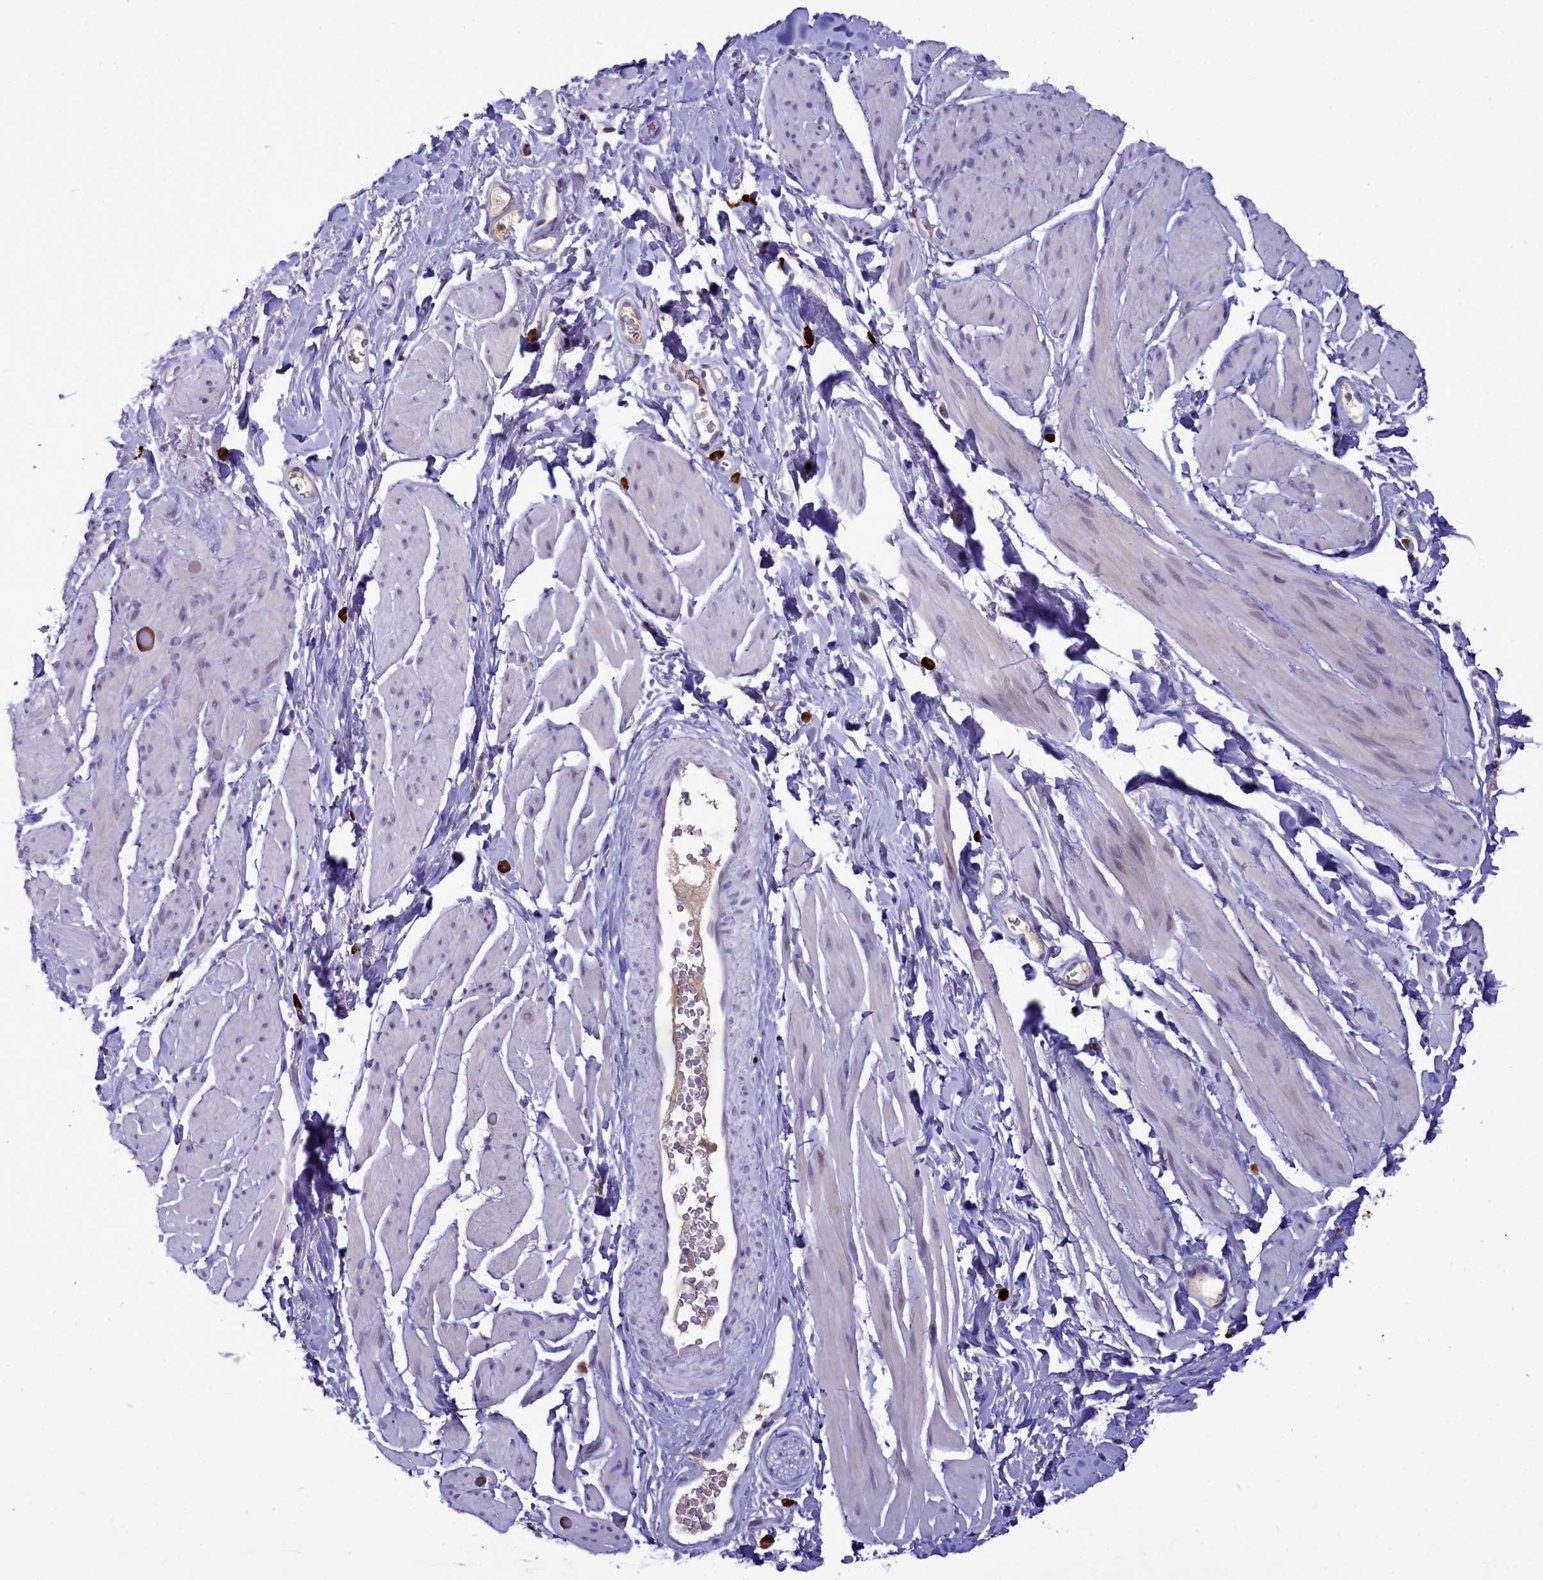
{"staining": {"intensity": "weak", "quantity": "25%-75%", "location": "nuclear"}, "tissue": "smooth muscle", "cell_type": "Smooth muscle cells", "image_type": "normal", "snomed": [{"axis": "morphology", "description": "Normal tissue, NOS"}, {"axis": "topography", "description": "Smooth muscle"}, {"axis": "topography", "description": "Peripheral nerve tissue"}], "caption": "Protein expression analysis of unremarkable smooth muscle displays weak nuclear staining in approximately 25%-75% of smooth muscle cells.", "gene": "POM121L2", "patient": {"sex": "male", "age": 69}}